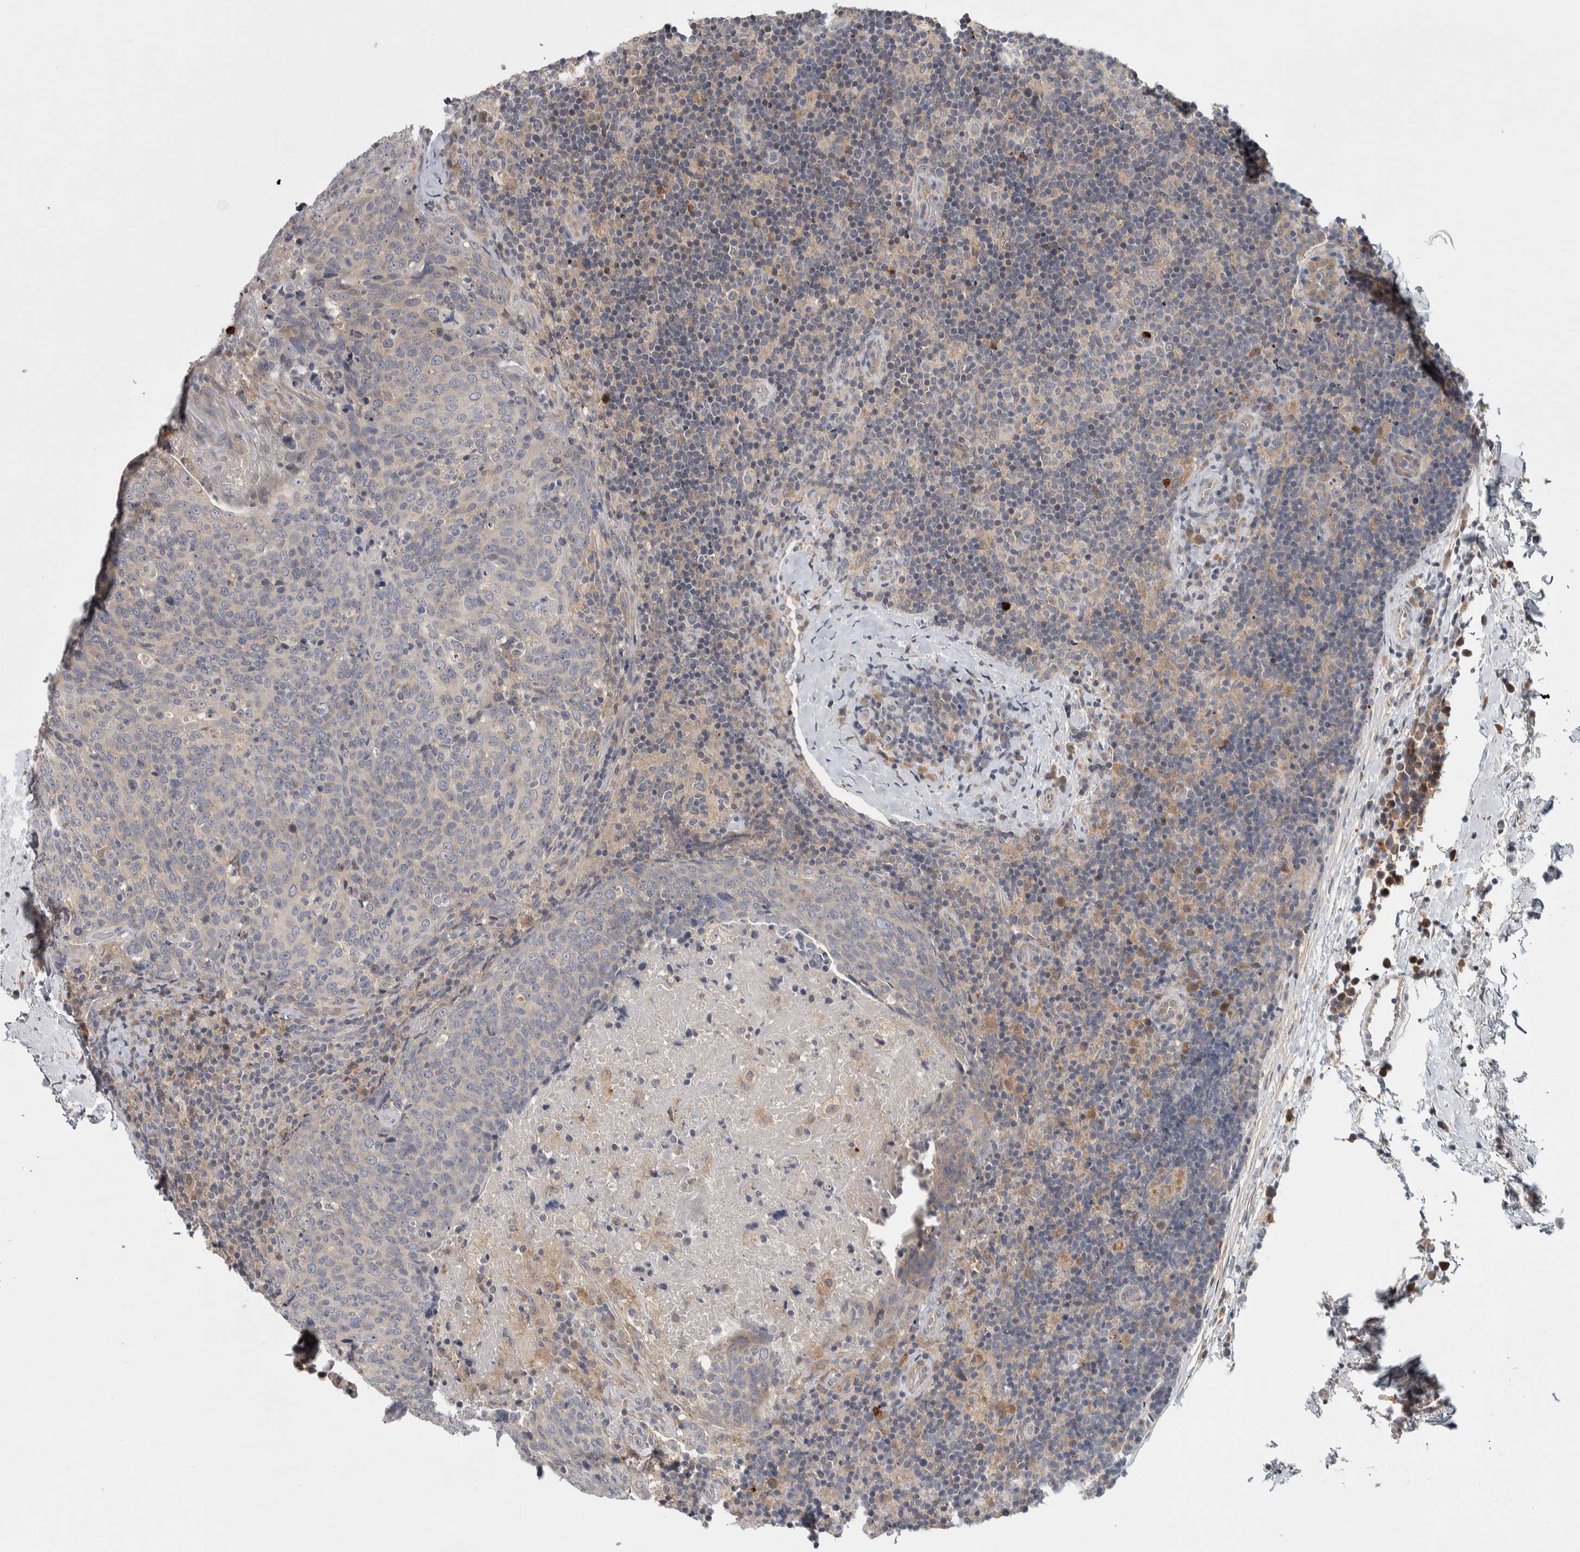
{"staining": {"intensity": "negative", "quantity": "none", "location": "none"}, "tissue": "head and neck cancer", "cell_type": "Tumor cells", "image_type": "cancer", "snomed": [{"axis": "morphology", "description": "Squamous cell carcinoma, NOS"}, {"axis": "morphology", "description": "Squamous cell carcinoma, metastatic, NOS"}, {"axis": "topography", "description": "Lymph node"}, {"axis": "topography", "description": "Head-Neck"}], "caption": "Immunohistochemistry photomicrograph of head and neck cancer (metastatic squamous cell carcinoma) stained for a protein (brown), which shows no expression in tumor cells. (DAB IHC with hematoxylin counter stain).", "gene": "ADPRM", "patient": {"sex": "male", "age": 62}}